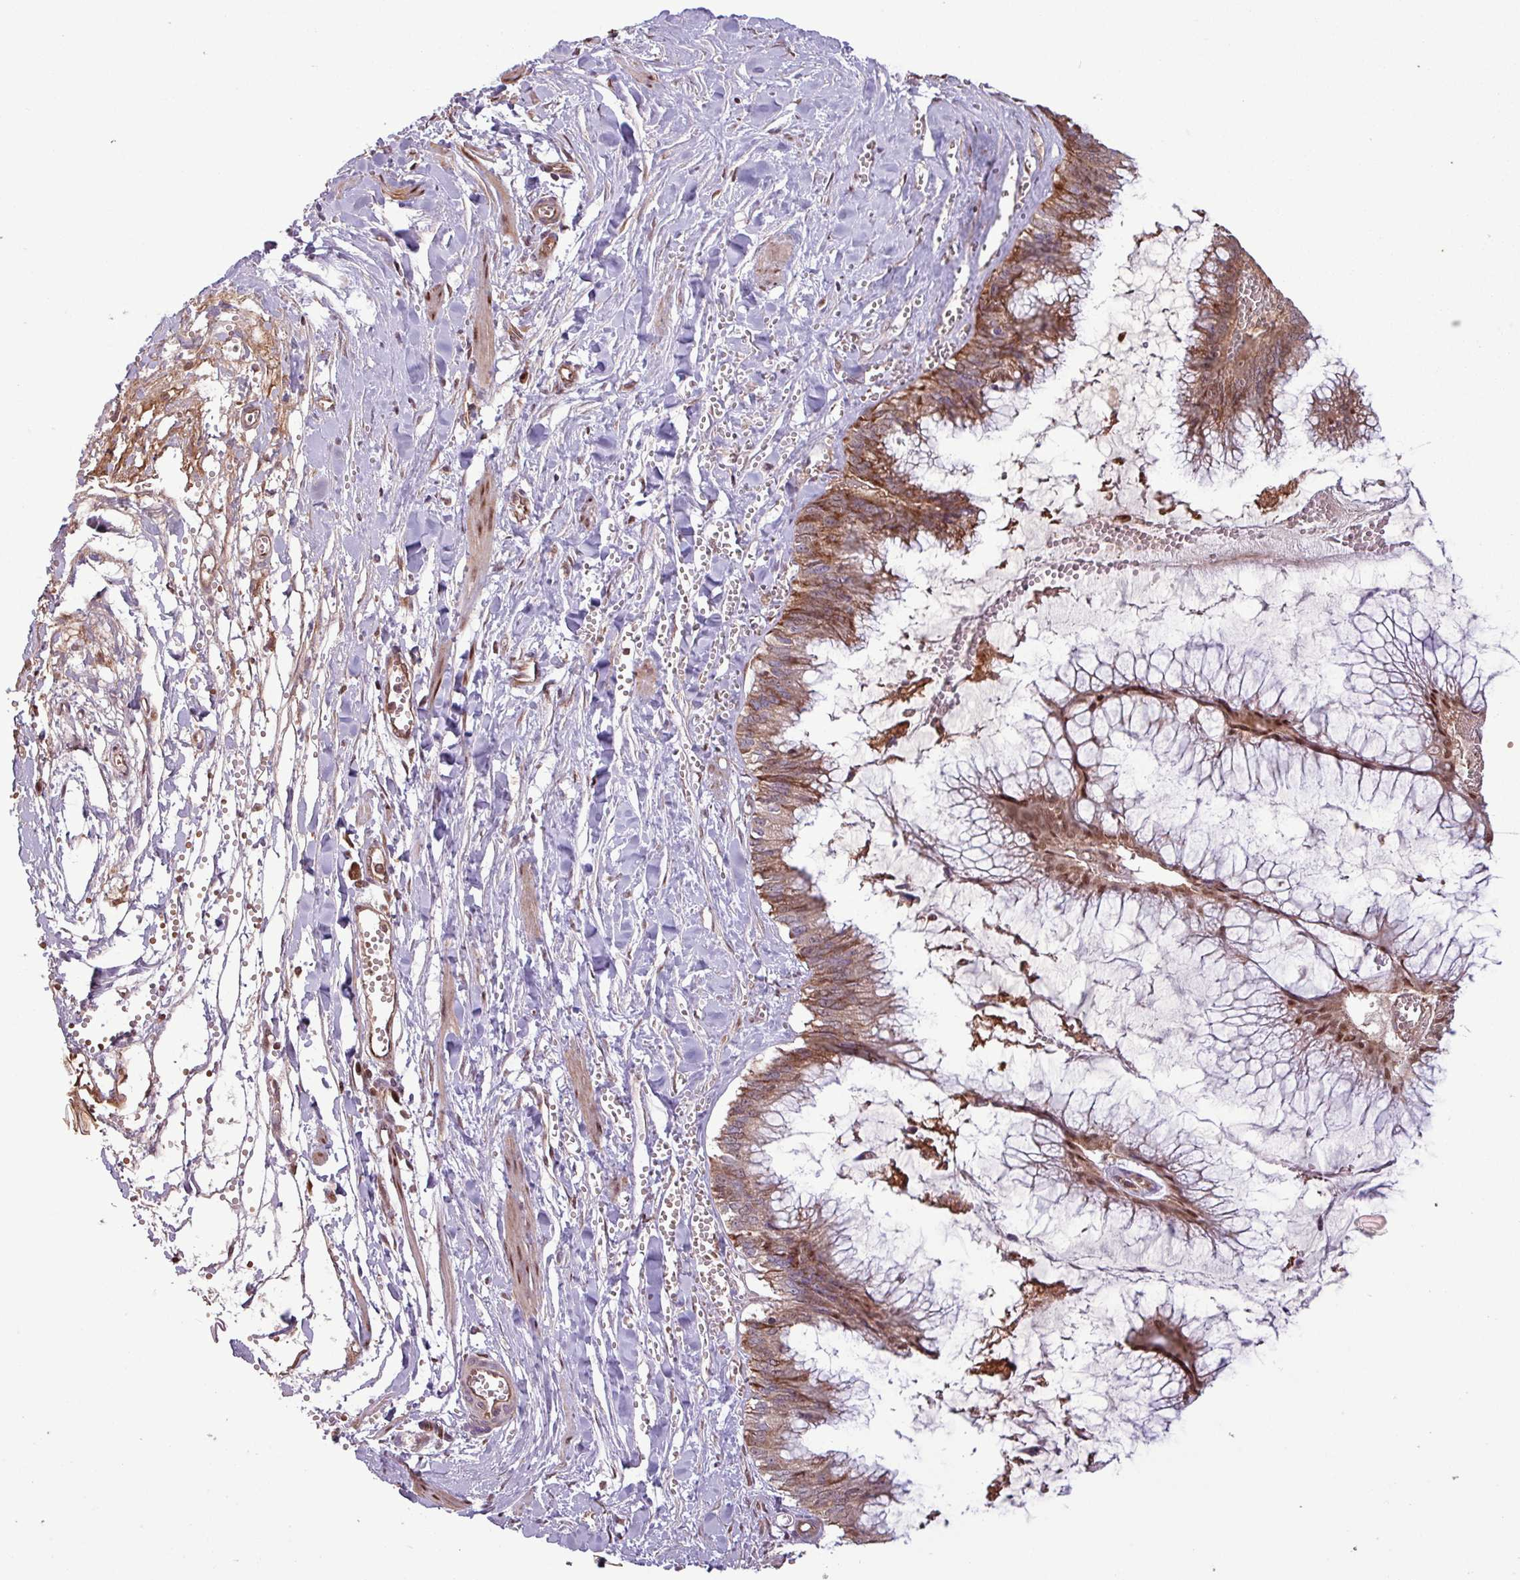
{"staining": {"intensity": "moderate", "quantity": ">75%", "location": "cytoplasmic/membranous,nuclear"}, "tissue": "ovarian cancer", "cell_type": "Tumor cells", "image_type": "cancer", "snomed": [{"axis": "morphology", "description": "Cystadenocarcinoma, mucinous, NOS"}, {"axis": "topography", "description": "Ovary"}], "caption": "Immunohistochemistry micrograph of neoplastic tissue: ovarian cancer (mucinous cystadenocarcinoma) stained using immunohistochemistry shows medium levels of moderate protein expression localized specifically in the cytoplasmic/membranous and nuclear of tumor cells, appearing as a cytoplasmic/membranous and nuclear brown color.", "gene": "PDPR", "patient": {"sex": "female", "age": 44}}